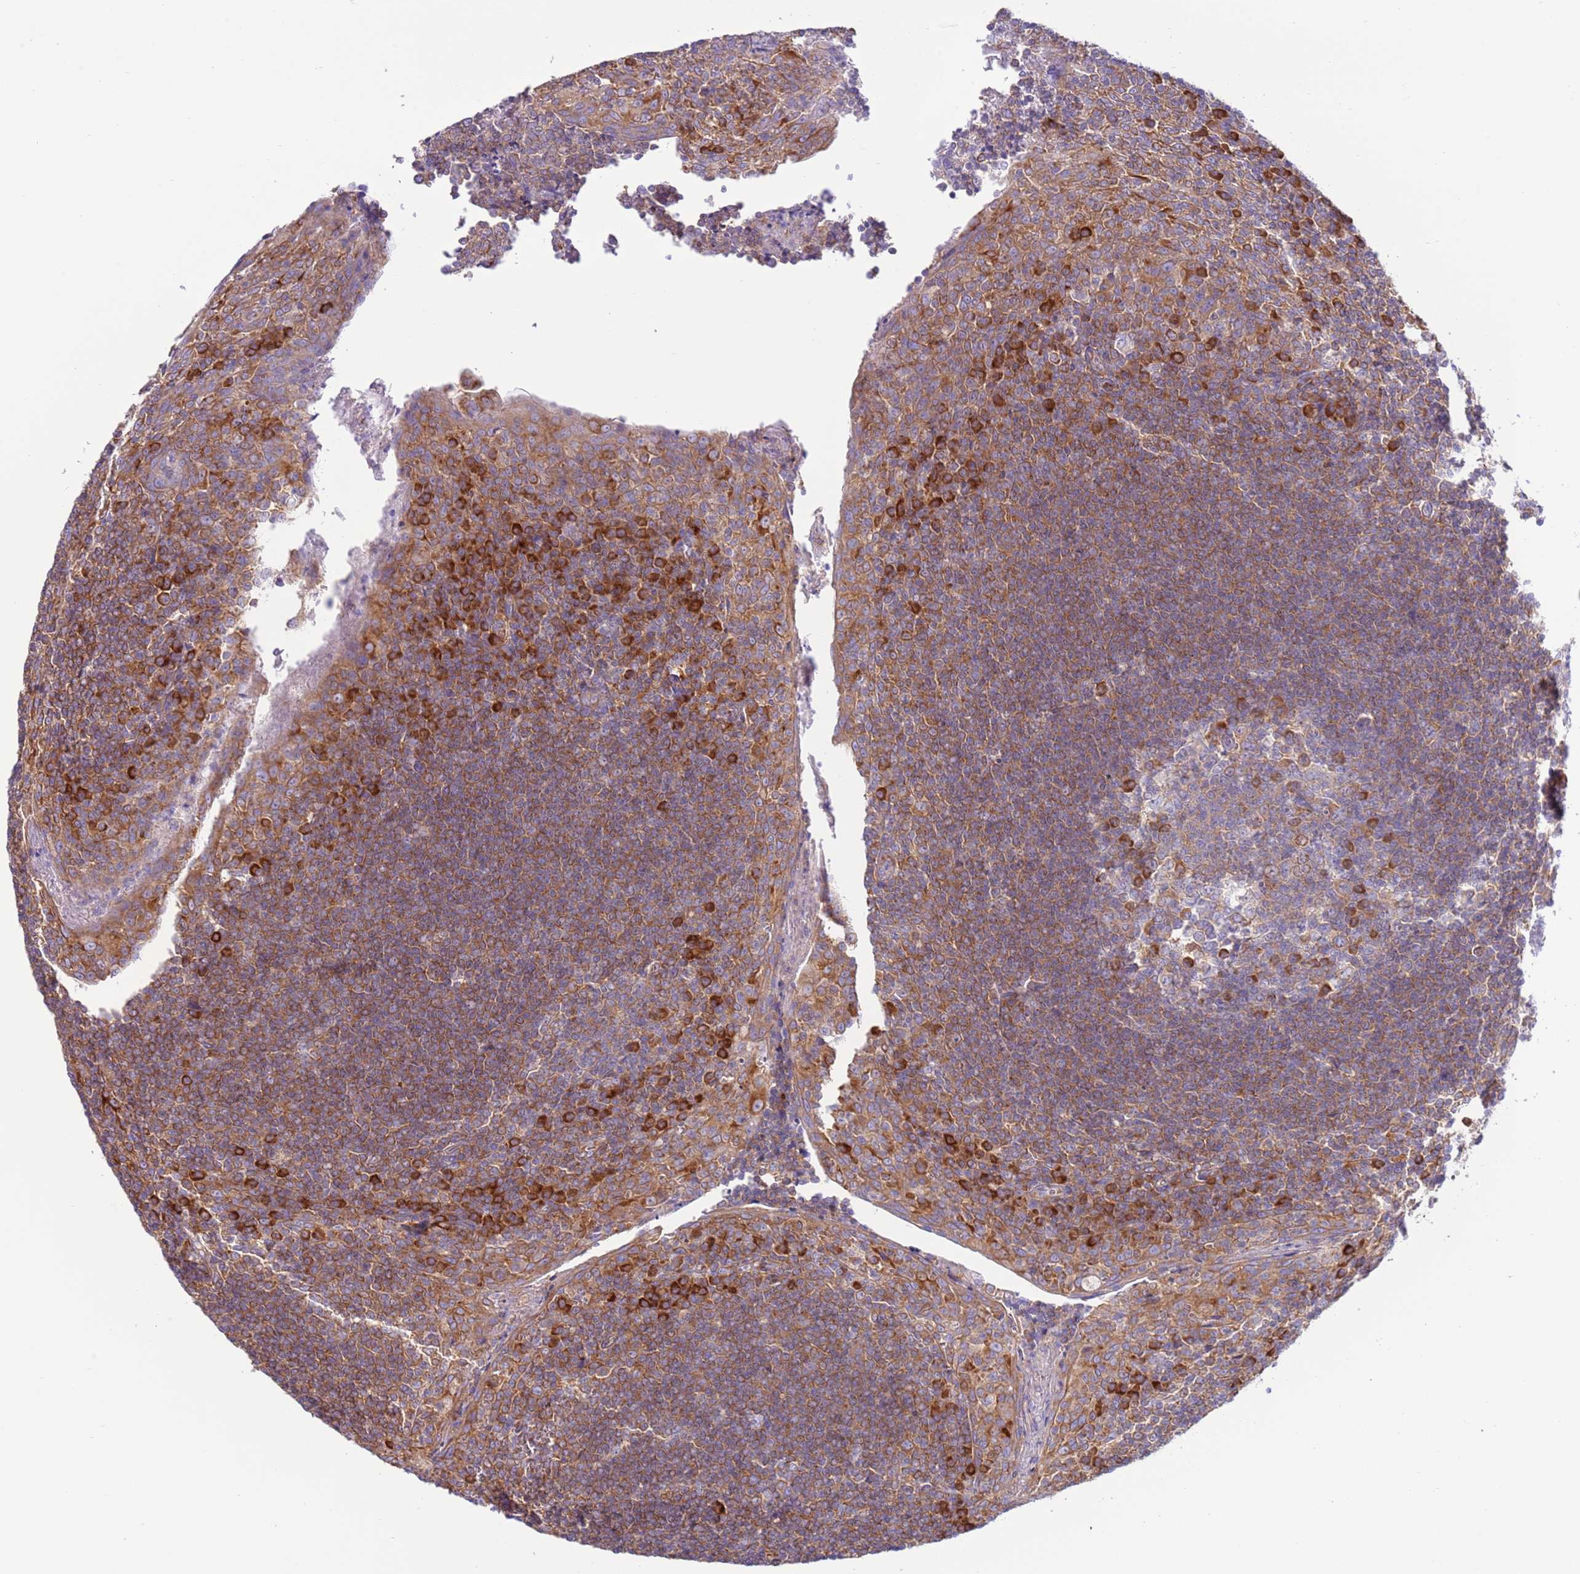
{"staining": {"intensity": "weak", "quantity": ">75%", "location": "cytoplasmic/membranous"}, "tissue": "tonsil", "cell_type": "Germinal center cells", "image_type": "normal", "snomed": [{"axis": "morphology", "description": "Normal tissue, NOS"}, {"axis": "topography", "description": "Tonsil"}], "caption": "IHC histopathology image of benign human tonsil stained for a protein (brown), which exhibits low levels of weak cytoplasmic/membranous positivity in approximately >75% of germinal center cells.", "gene": "VARS1", "patient": {"sex": "male", "age": 27}}